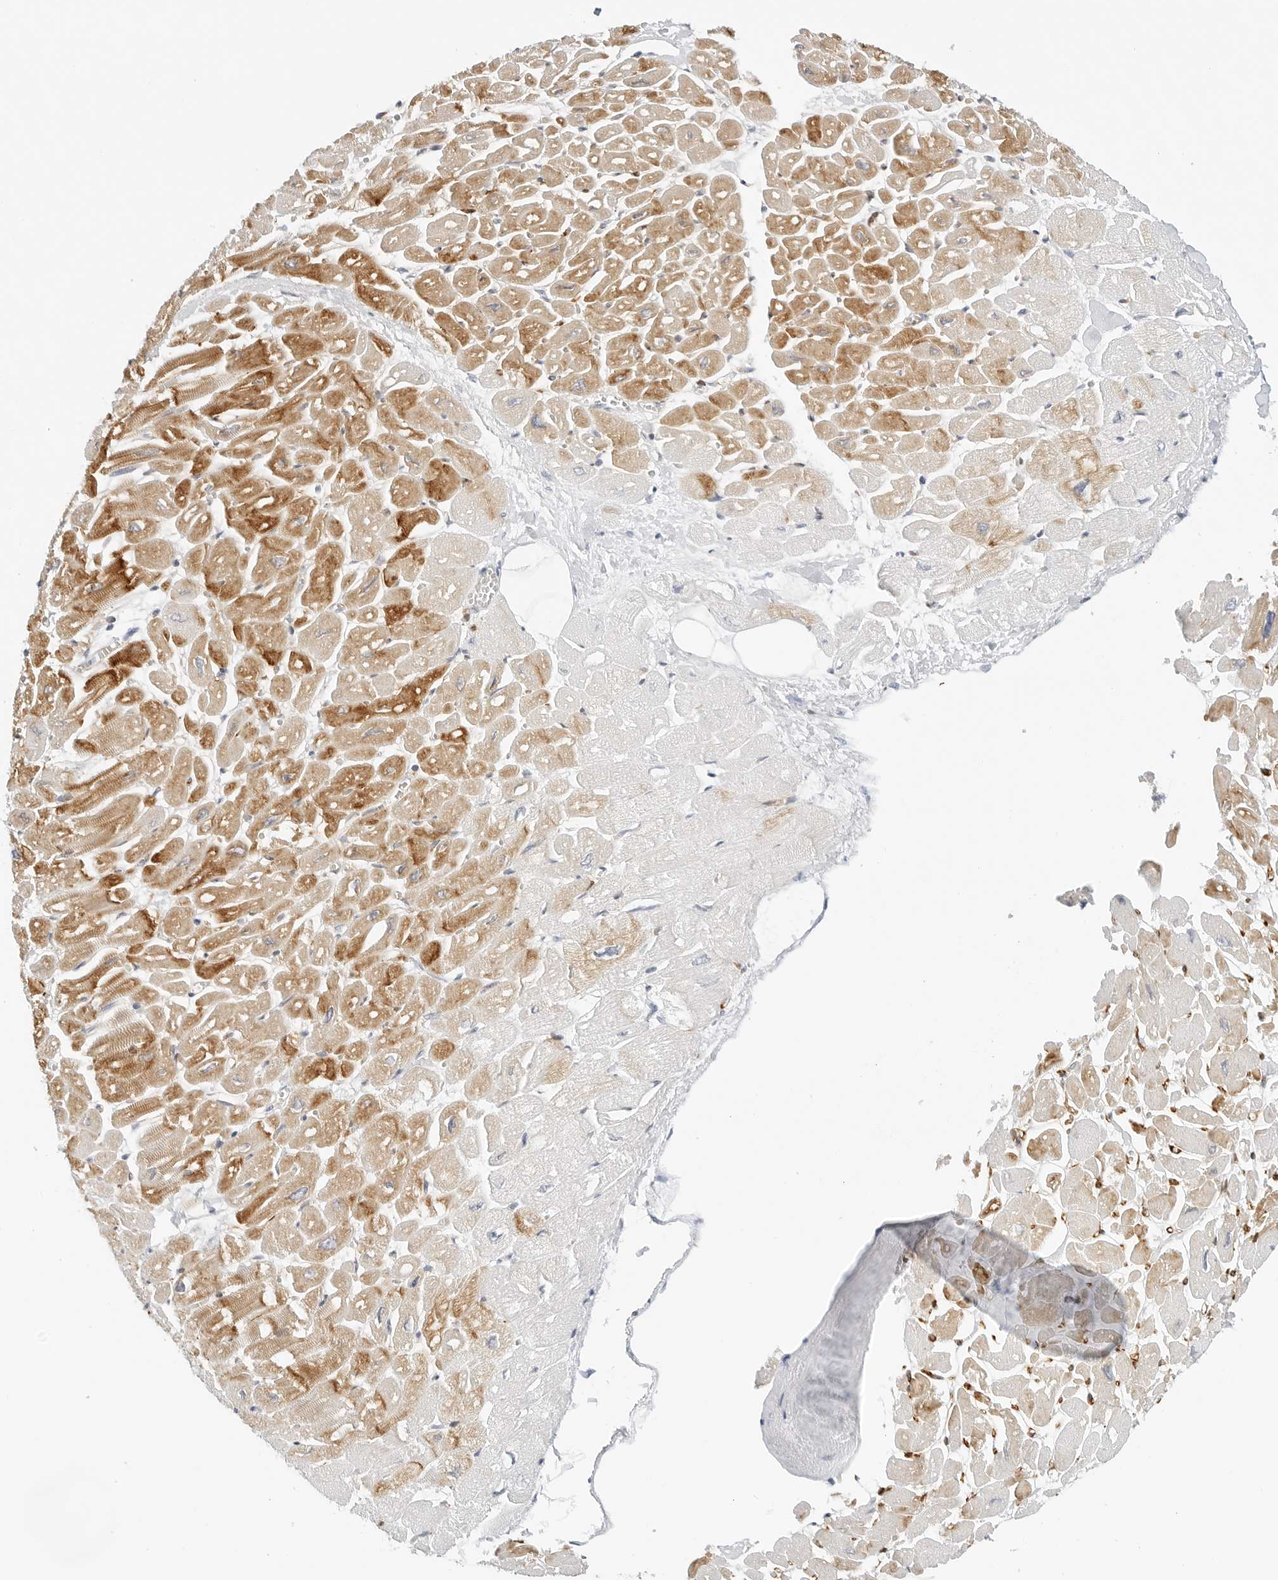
{"staining": {"intensity": "moderate", "quantity": "25%-75%", "location": "cytoplasmic/membranous"}, "tissue": "heart muscle", "cell_type": "Cardiomyocytes", "image_type": "normal", "snomed": [{"axis": "morphology", "description": "Normal tissue, NOS"}, {"axis": "topography", "description": "Heart"}], "caption": "Unremarkable heart muscle was stained to show a protein in brown. There is medium levels of moderate cytoplasmic/membranous expression in approximately 25%-75% of cardiomyocytes. The staining was performed using DAB, with brown indicating positive protein expression. Nuclei are stained blue with hematoxylin.", "gene": "NES", "patient": {"sex": "male", "age": 54}}